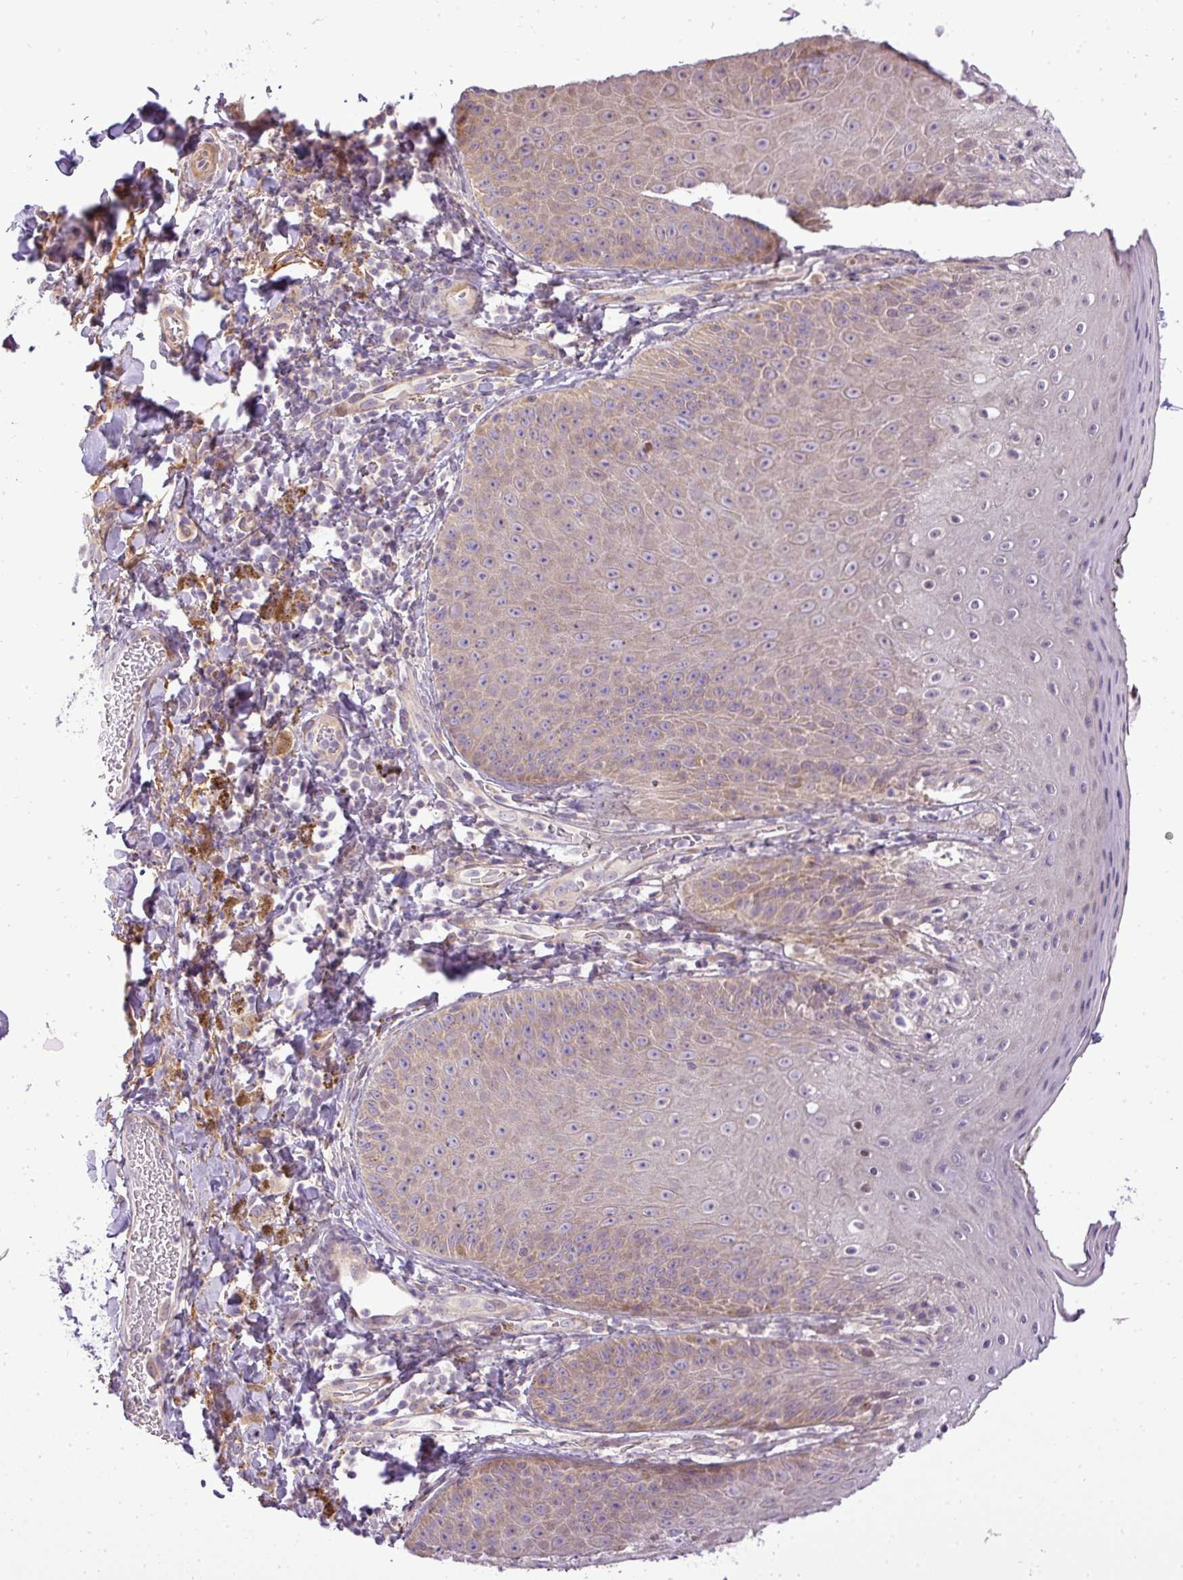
{"staining": {"intensity": "weak", "quantity": "25%-75%", "location": "cytoplasmic/membranous"}, "tissue": "skin", "cell_type": "Epidermal cells", "image_type": "normal", "snomed": [{"axis": "morphology", "description": "Normal tissue, NOS"}, {"axis": "topography", "description": "Anal"}, {"axis": "topography", "description": "Peripheral nerve tissue"}], "caption": "Protein expression by immunohistochemistry shows weak cytoplasmic/membranous positivity in approximately 25%-75% of epidermal cells in normal skin.", "gene": "ZDHHC1", "patient": {"sex": "male", "age": 53}}